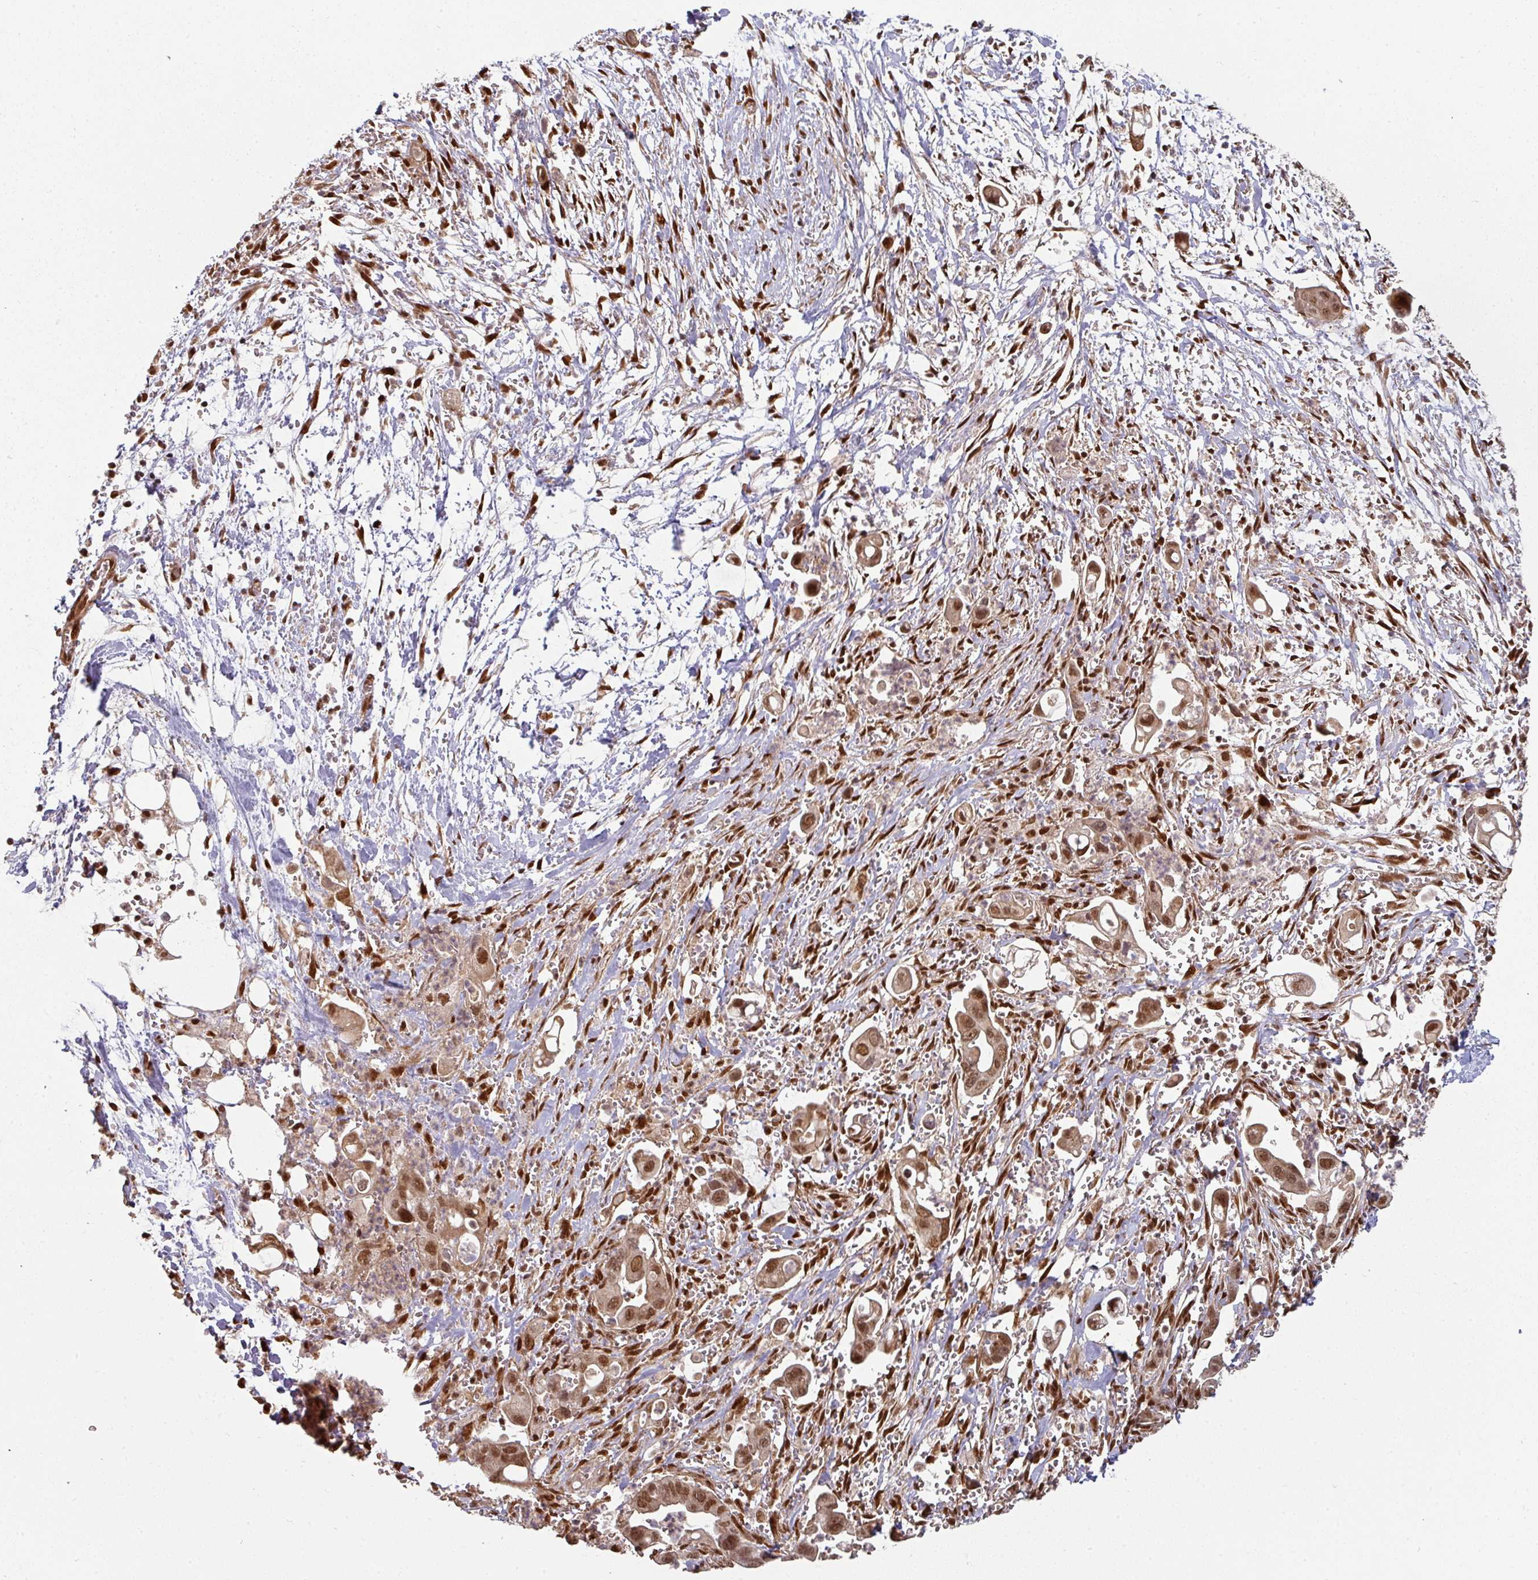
{"staining": {"intensity": "moderate", "quantity": ">75%", "location": "cytoplasmic/membranous,nuclear"}, "tissue": "pancreatic cancer", "cell_type": "Tumor cells", "image_type": "cancer", "snomed": [{"axis": "morphology", "description": "Adenocarcinoma, NOS"}, {"axis": "topography", "description": "Pancreas"}], "caption": "Tumor cells display moderate cytoplasmic/membranous and nuclear positivity in approximately >75% of cells in pancreatic adenocarcinoma.", "gene": "SIK3", "patient": {"sex": "male", "age": 61}}